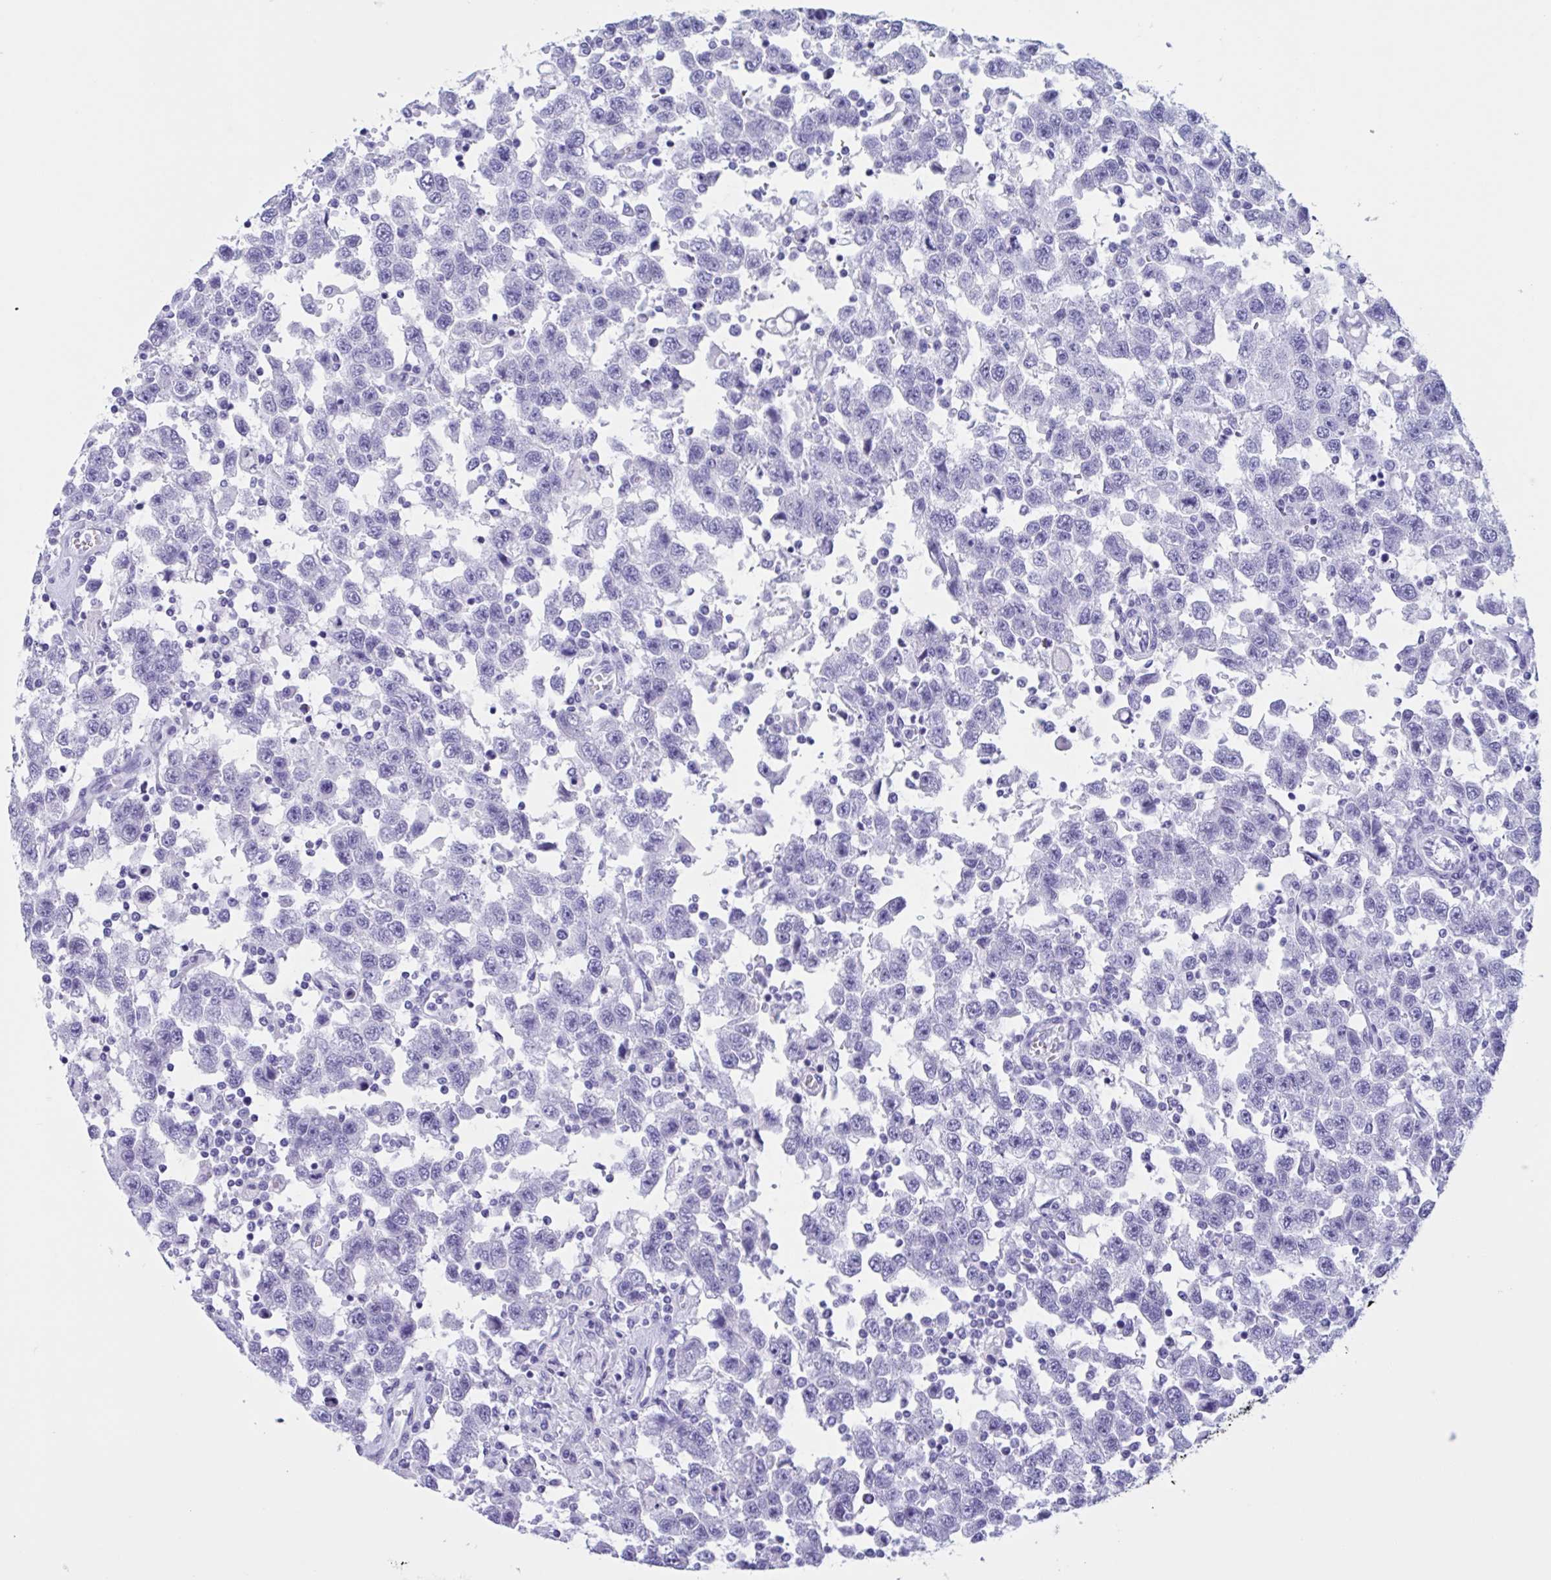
{"staining": {"intensity": "negative", "quantity": "none", "location": "none"}, "tissue": "testis cancer", "cell_type": "Tumor cells", "image_type": "cancer", "snomed": [{"axis": "morphology", "description": "Seminoma, NOS"}, {"axis": "topography", "description": "Testis"}], "caption": "Seminoma (testis) stained for a protein using IHC exhibits no positivity tumor cells.", "gene": "ZNF850", "patient": {"sex": "male", "age": 41}}